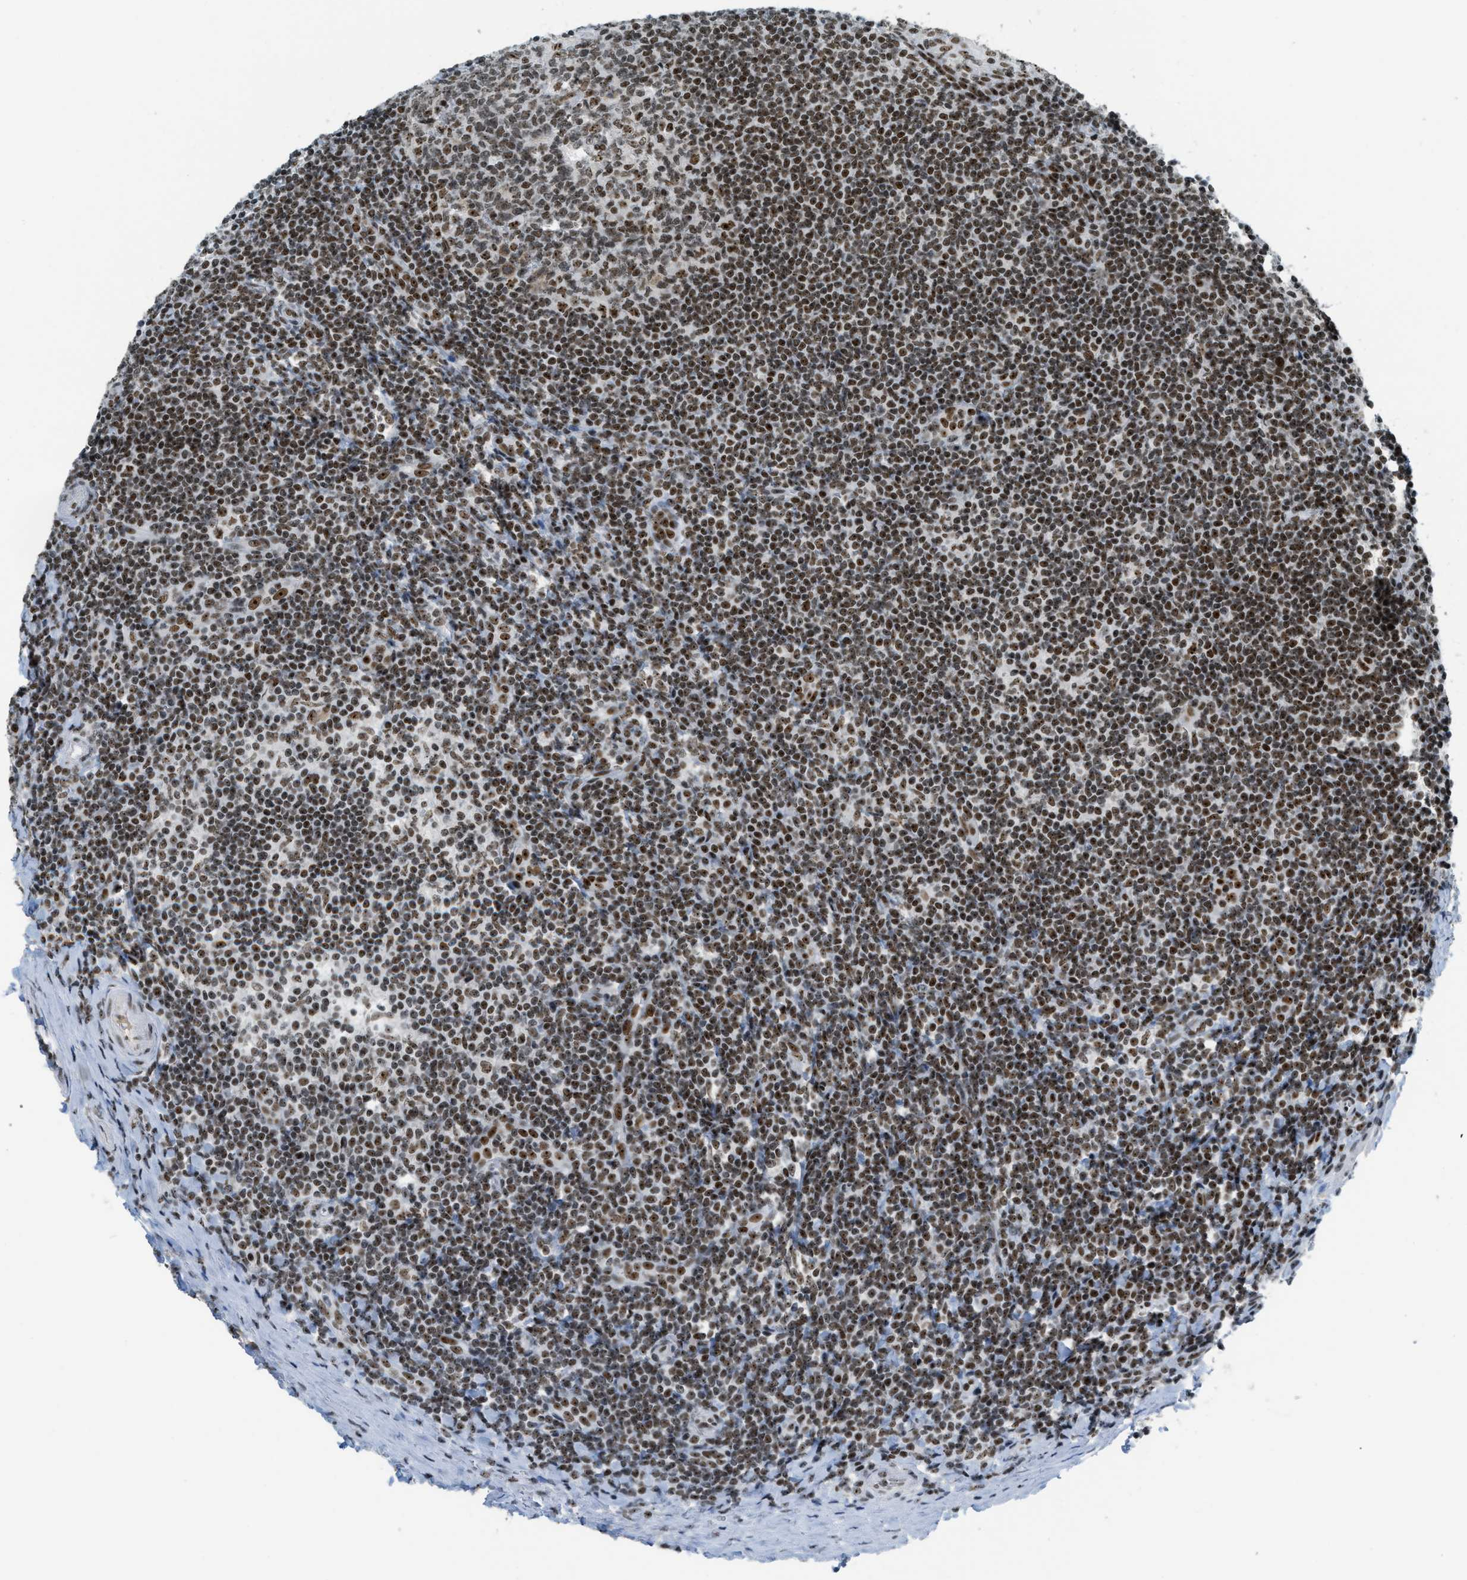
{"staining": {"intensity": "moderate", "quantity": ">75%", "location": "nuclear"}, "tissue": "tonsil", "cell_type": "Germinal center cells", "image_type": "normal", "snomed": [{"axis": "morphology", "description": "Normal tissue, NOS"}, {"axis": "topography", "description": "Tonsil"}], "caption": "A brown stain highlights moderate nuclear positivity of a protein in germinal center cells of normal tonsil.", "gene": "URB1", "patient": {"sex": "male", "age": 37}}